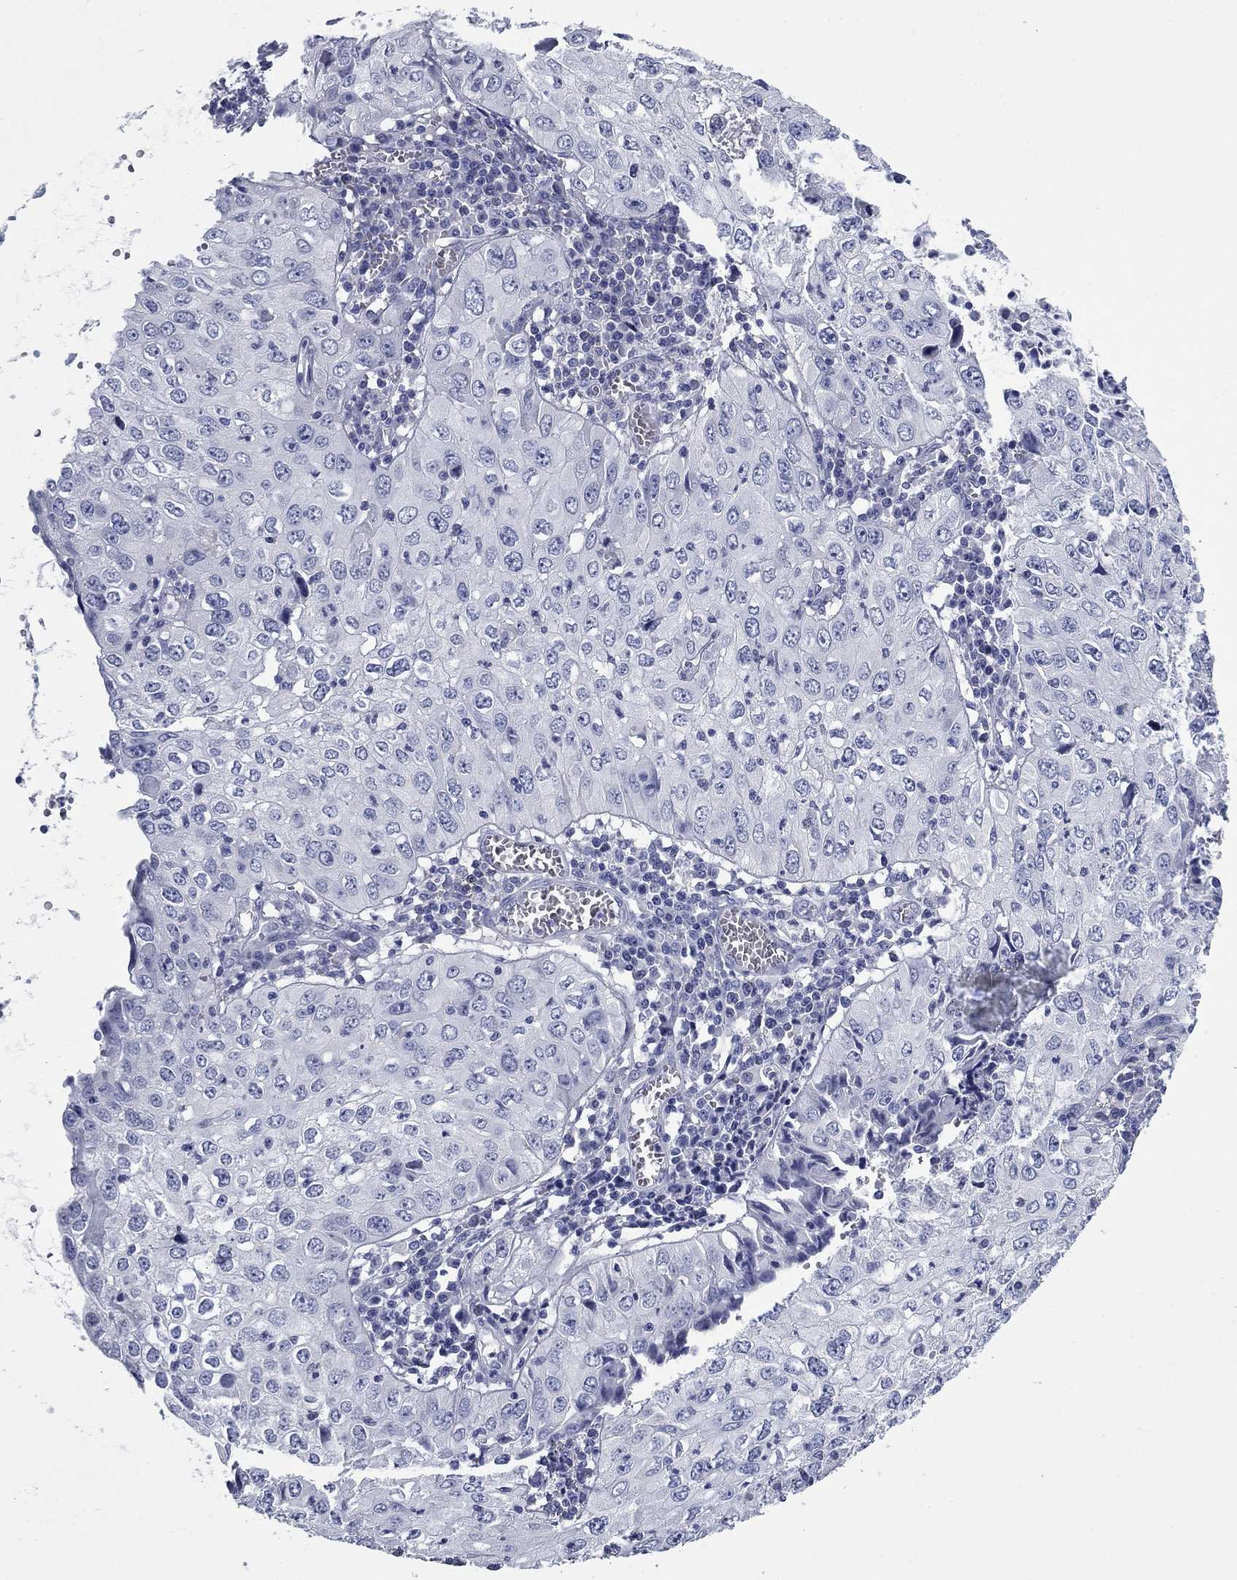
{"staining": {"intensity": "negative", "quantity": "none", "location": "none"}, "tissue": "cervical cancer", "cell_type": "Tumor cells", "image_type": "cancer", "snomed": [{"axis": "morphology", "description": "Squamous cell carcinoma, NOS"}, {"axis": "topography", "description": "Cervix"}], "caption": "An image of cervical cancer stained for a protein exhibits no brown staining in tumor cells. (DAB (3,3'-diaminobenzidine) IHC, high magnification).", "gene": "KIRREL2", "patient": {"sex": "female", "age": 24}}